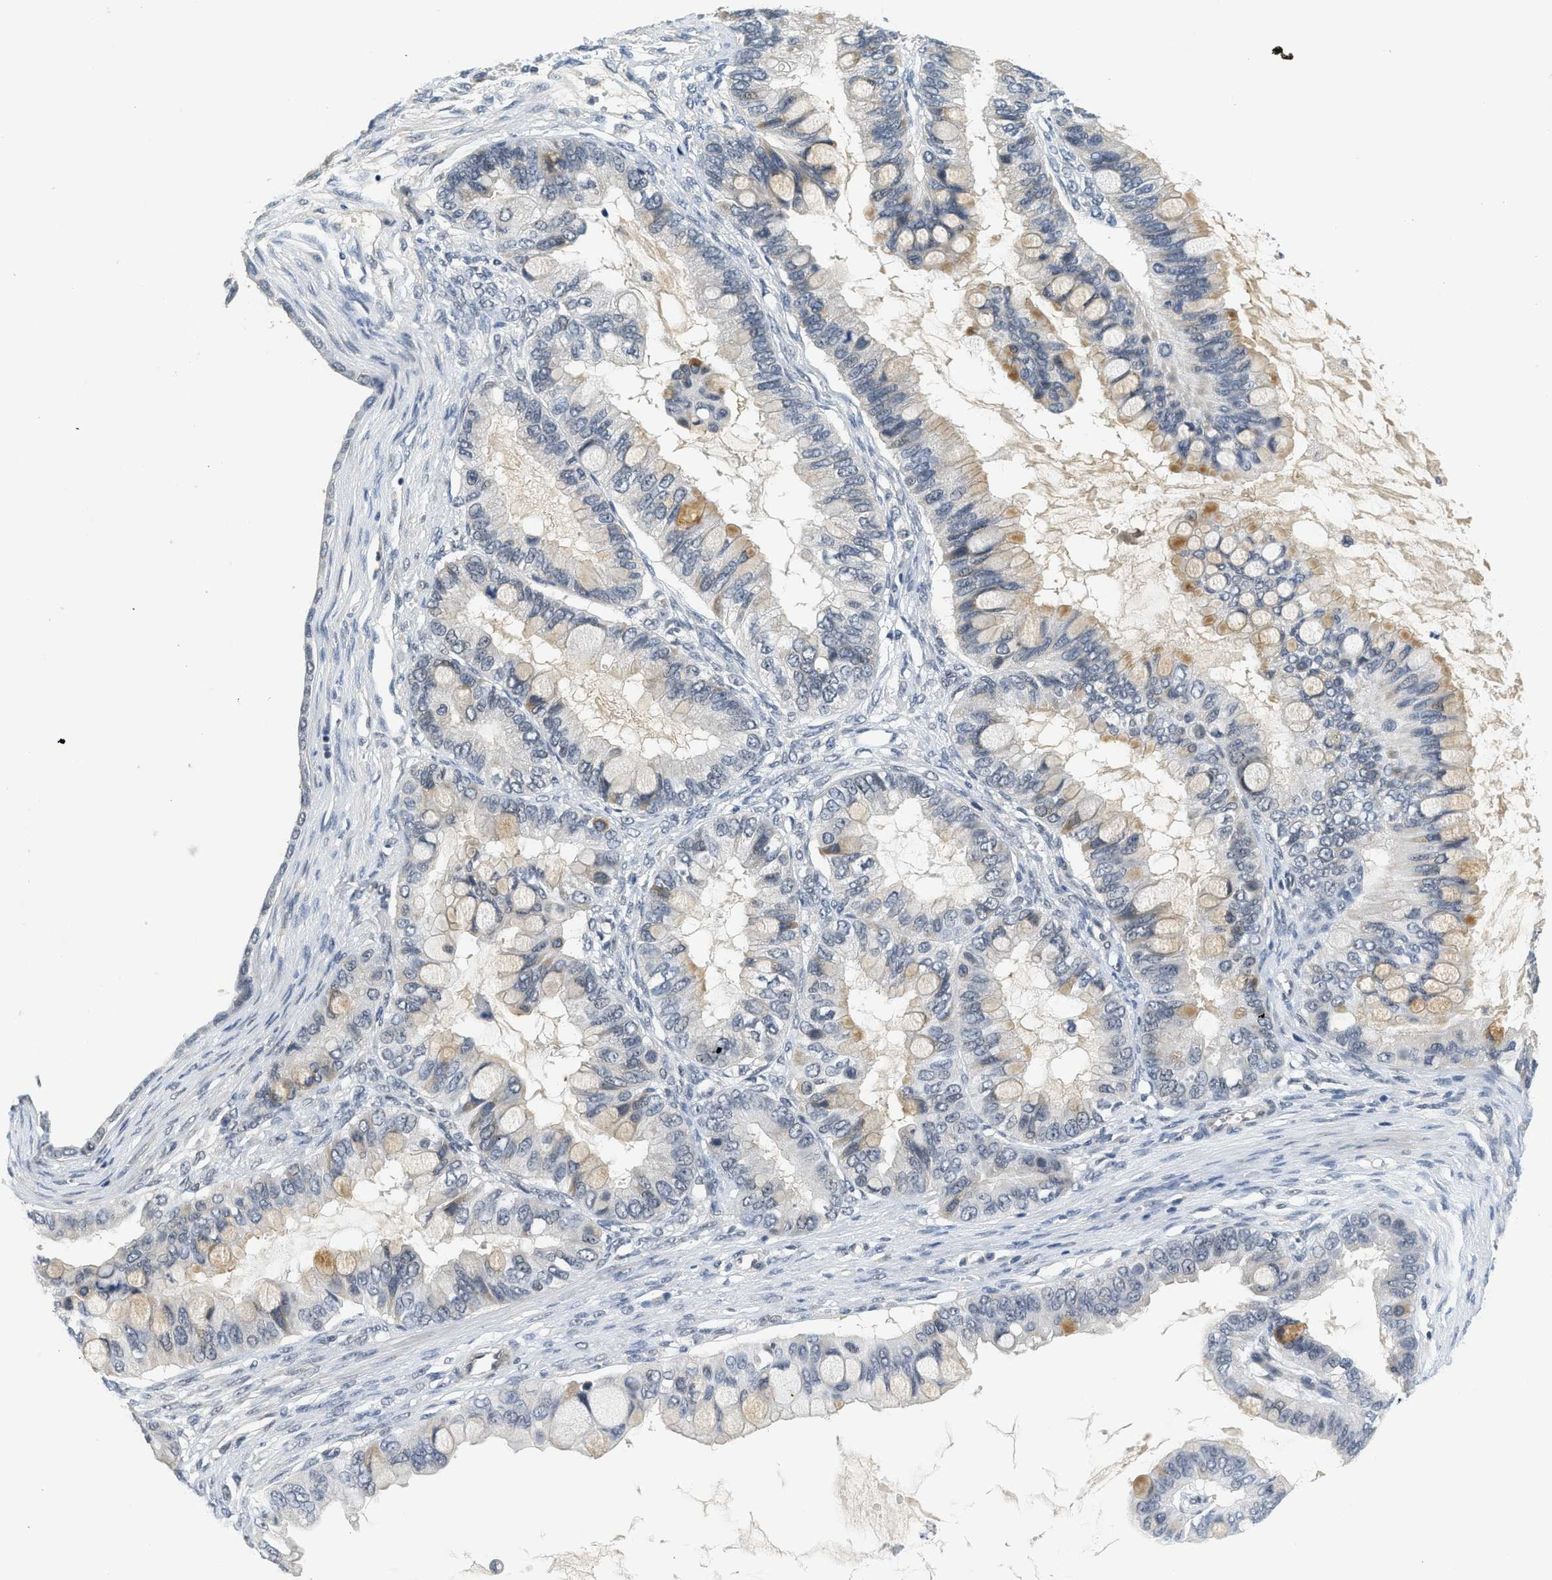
{"staining": {"intensity": "moderate", "quantity": "<25%", "location": "cytoplasmic/membranous"}, "tissue": "ovarian cancer", "cell_type": "Tumor cells", "image_type": "cancer", "snomed": [{"axis": "morphology", "description": "Cystadenocarcinoma, mucinous, NOS"}, {"axis": "topography", "description": "Ovary"}], "caption": "Ovarian cancer tissue shows moderate cytoplasmic/membranous staining in about <25% of tumor cells", "gene": "MZF1", "patient": {"sex": "female", "age": 80}}